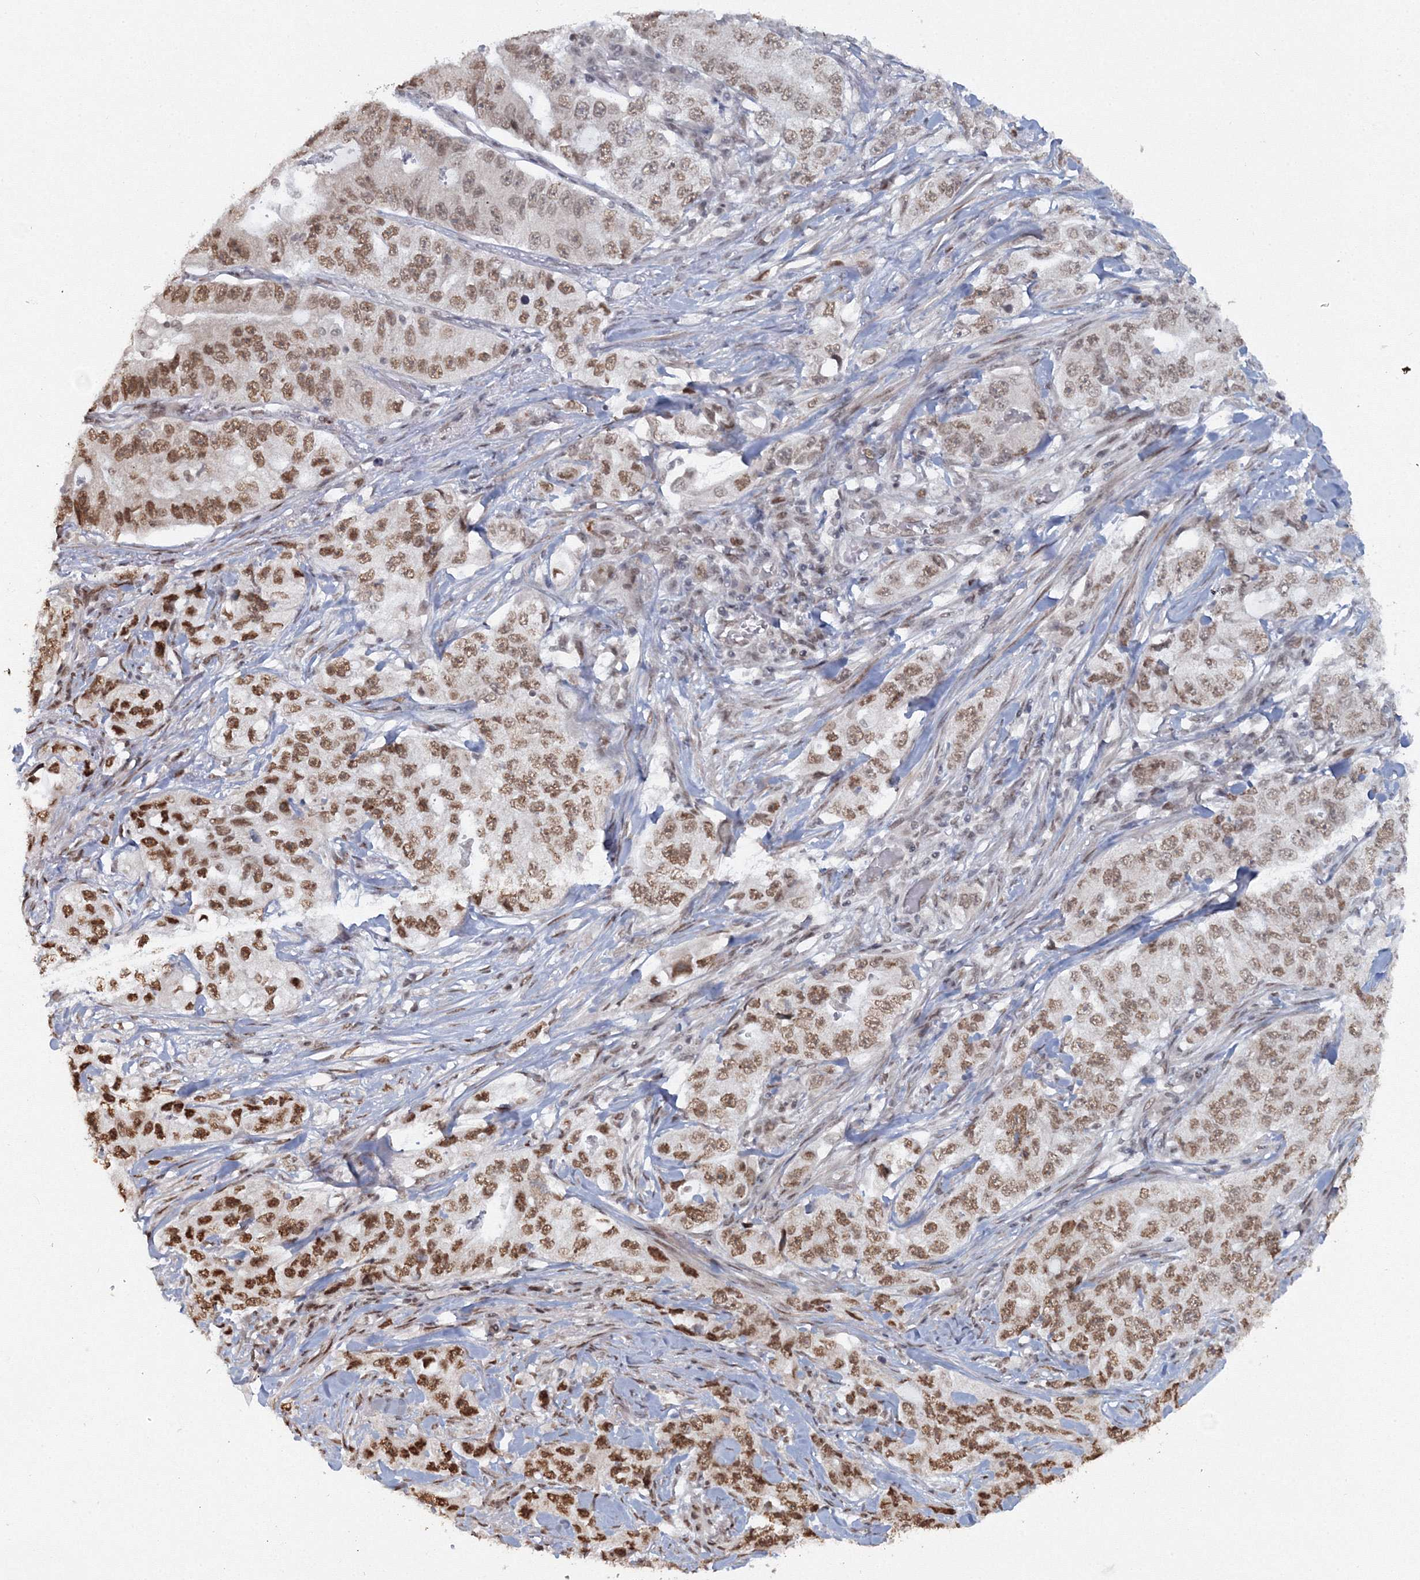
{"staining": {"intensity": "moderate", "quantity": ">75%", "location": "nuclear"}, "tissue": "lung cancer", "cell_type": "Tumor cells", "image_type": "cancer", "snomed": [{"axis": "morphology", "description": "Adenocarcinoma, NOS"}, {"axis": "topography", "description": "Lung"}], "caption": "A medium amount of moderate nuclear expression is present in about >75% of tumor cells in adenocarcinoma (lung) tissue.", "gene": "C3orf33", "patient": {"sex": "female", "age": 51}}